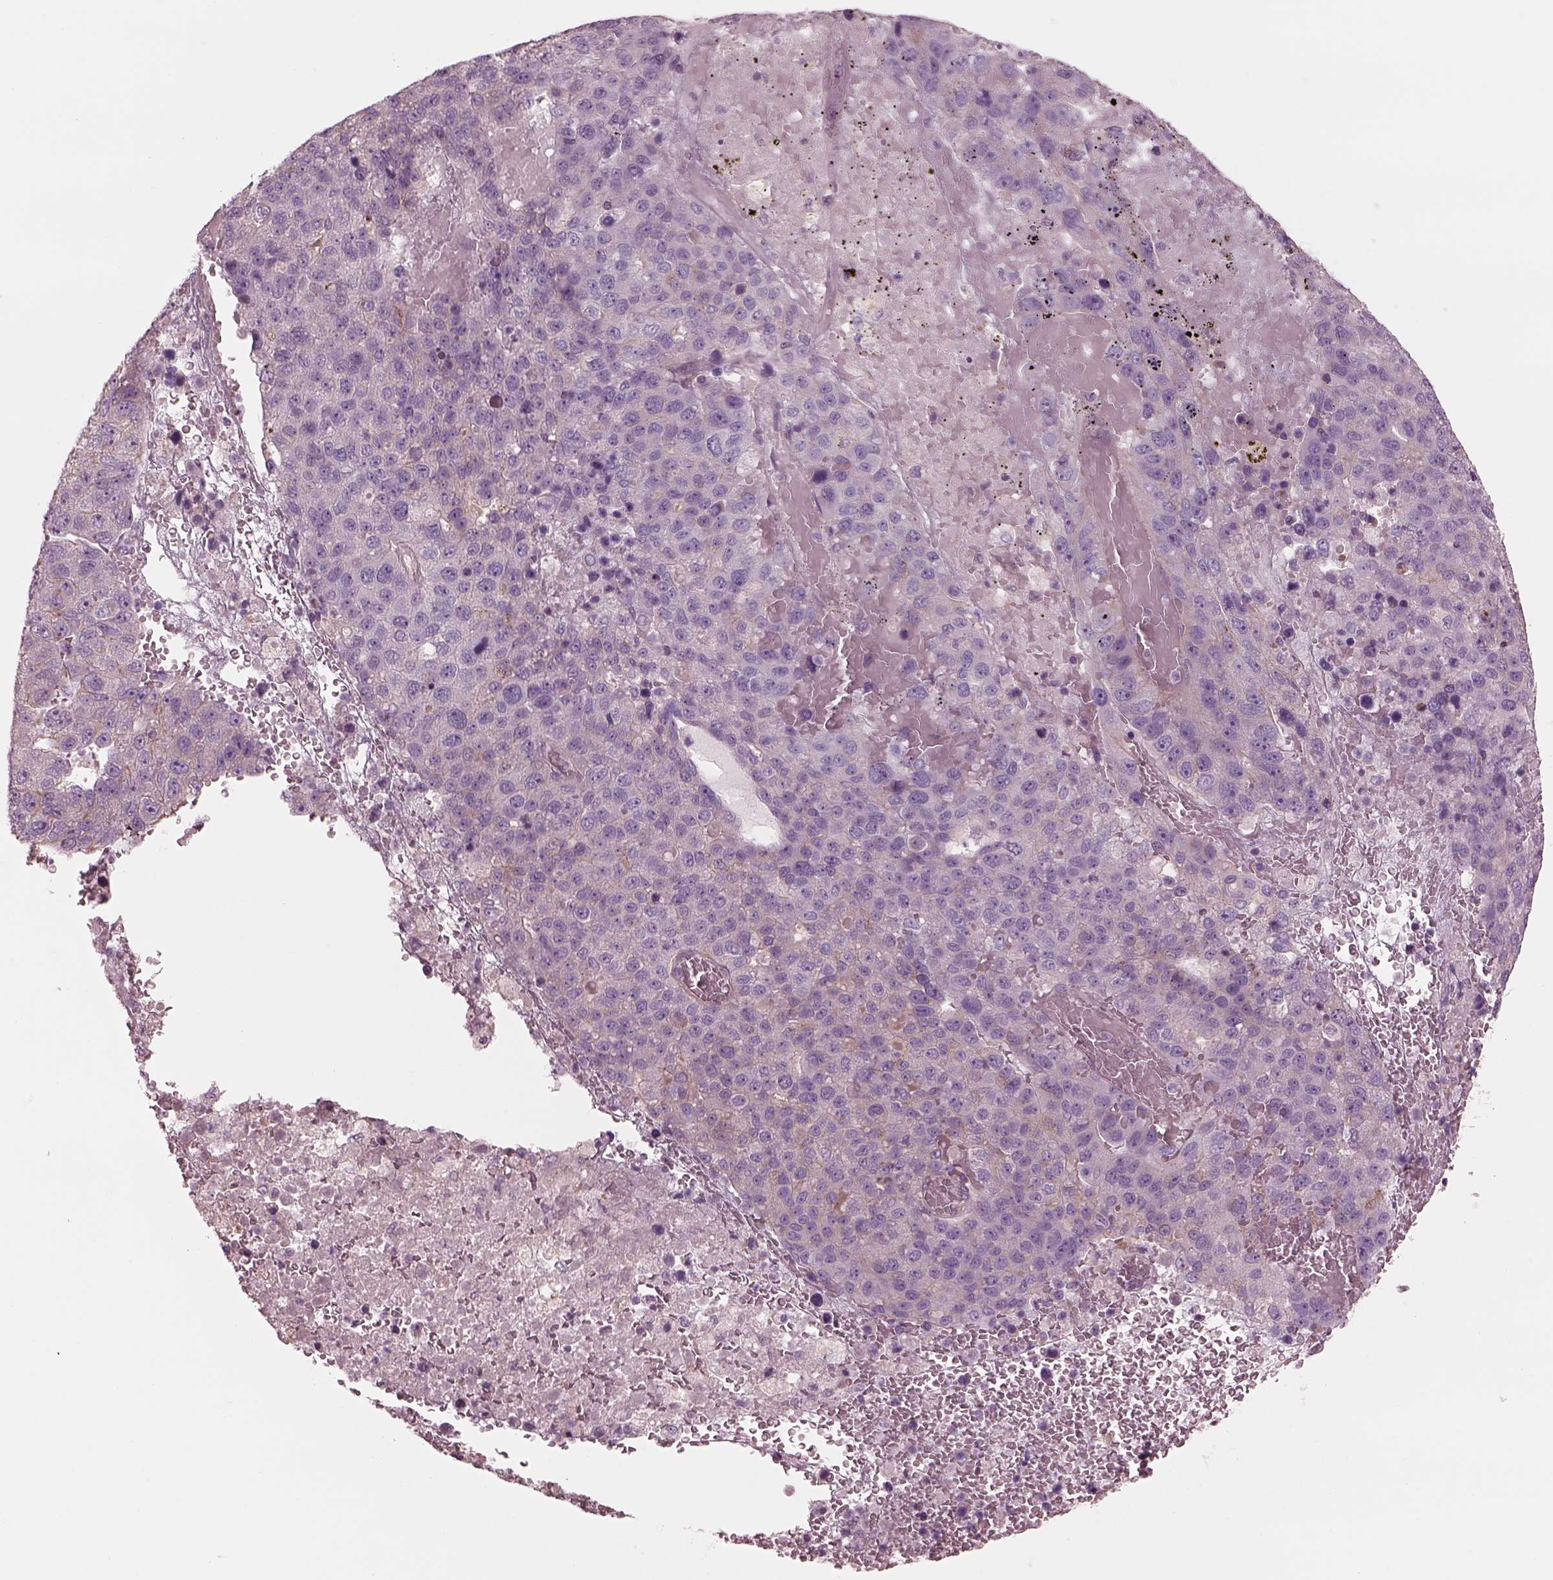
{"staining": {"intensity": "negative", "quantity": "none", "location": "none"}, "tissue": "pancreatic cancer", "cell_type": "Tumor cells", "image_type": "cancer", "snomed": [{"axis": "morphology", "description": "Adenocarcinoma, NOS"}, {"axis": "topography", "description": "Pancreas"}], "caption": "Pancreatic cancer (adenocarcinoma) was stained to show a protein in brown. There is no significant positivity in tumor cells. The staining is performed using DAB (3,3'-diaminobenzidine) brown chromogen with nuclei counter-stained in using hematoxylin.", "gene": "ELAPOR1", "patient": {"sex": "female", "age": 61}}